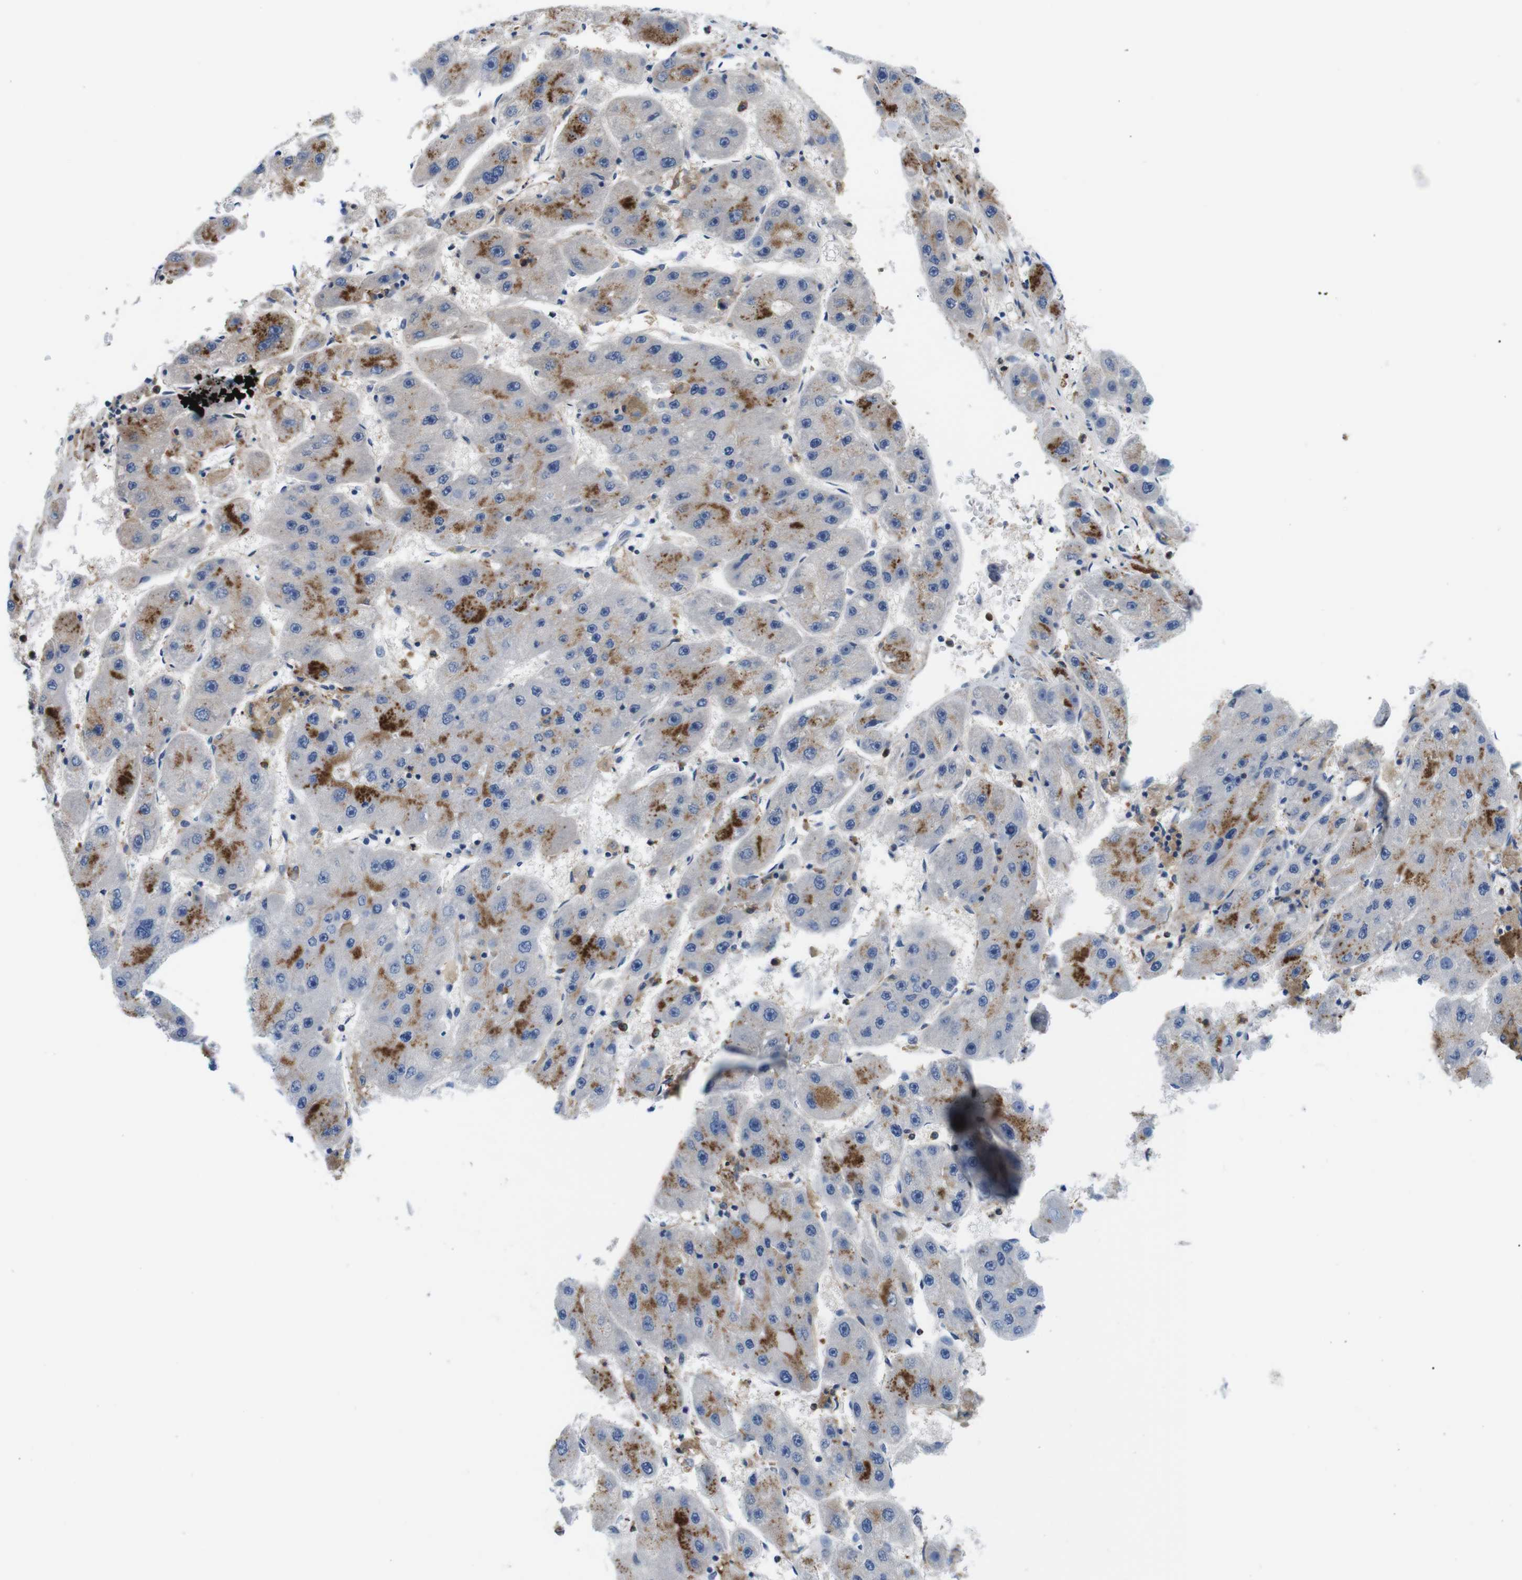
{"staining": {"intensity": "moderate", "quantity": "25%-75%", "location": "cytoplasmic/membranous"}, "tissue": "liver cancer", "cell_type": "Tumor cells", "image_type": "cancer", "snomed": [{"axis": "morphology", "description": "Carcinoma, Hepatocellular, NOS"}, {"axis": "topography", "description": "Liver"}], "caption": "High-power microscopy captured an immunohistochemistry (IHC) histopathology image of liver cancer, revealing moderate cytoplasmic/membranous positivity in about 25%-75% of tumor cells.", "gene": "CD300C", "patient": {"sex": "female", "age": 61}}